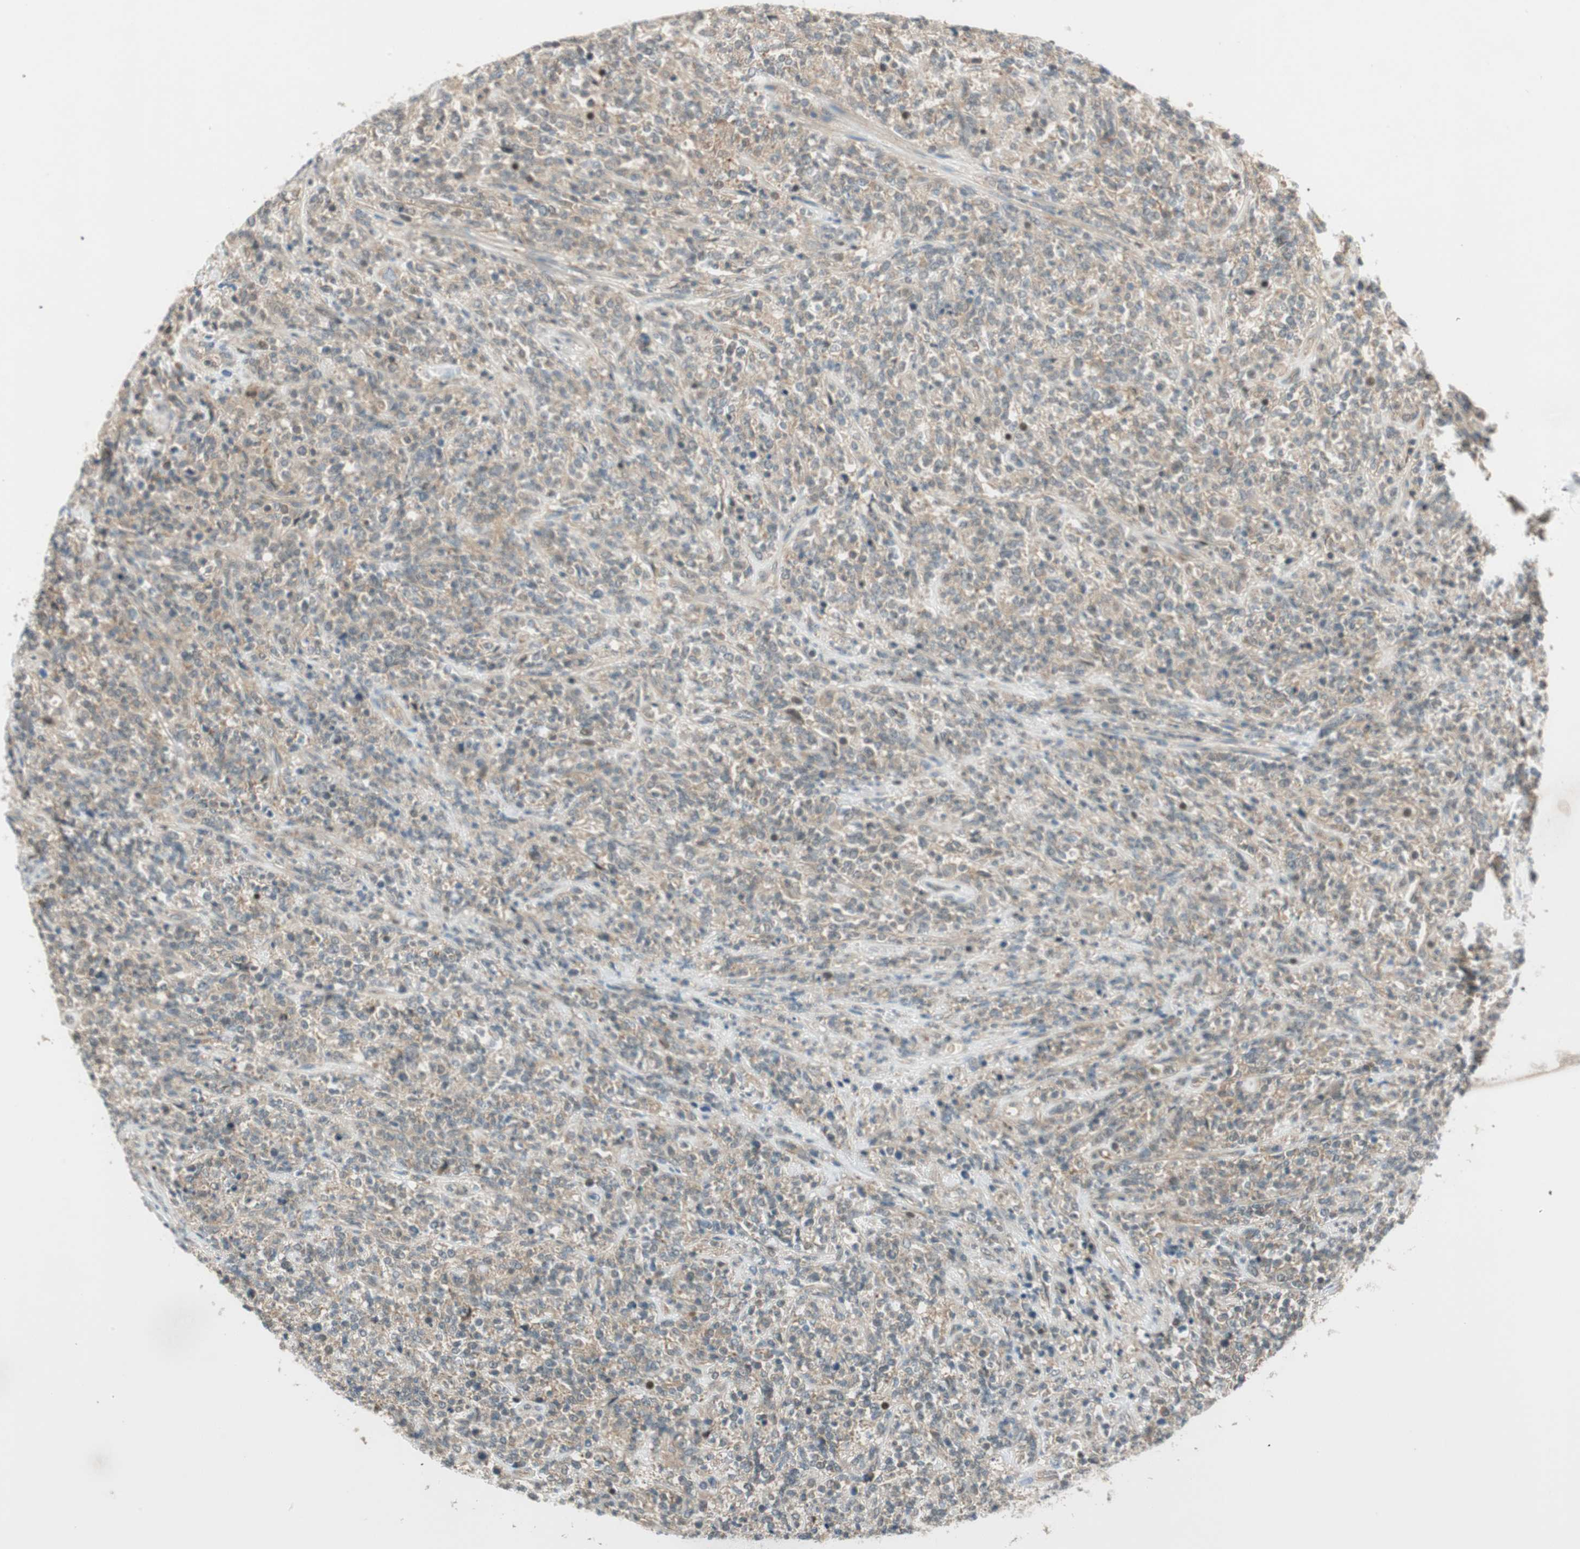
{"staining": {"intensity": "weak", "quantity": ">75%", "location": "cytoplasmic/membranous"}, "tissue": "lymphoma", "cell_type": "Tumor cells", "image_type": "cancer", "snomed": [{"axis": "morphology", "description": "Malignant lymphoma, non-Hodgkin's type, High grade"}, {"axis": "topography", "description": "Soft tissue"}], "caption": "This photomicrograph demonstrates malignant lymphoma, non-Hodgkin's type (high-grade) stained with immunohistochemistry to label a protein in brown. The cytoplasmic/membranous of tumor cells show weak positivity for the protein. Nuclei are counter-stained blue.", "gene": "PSMD8", "patient": {"sex": "male", "age": 18}}